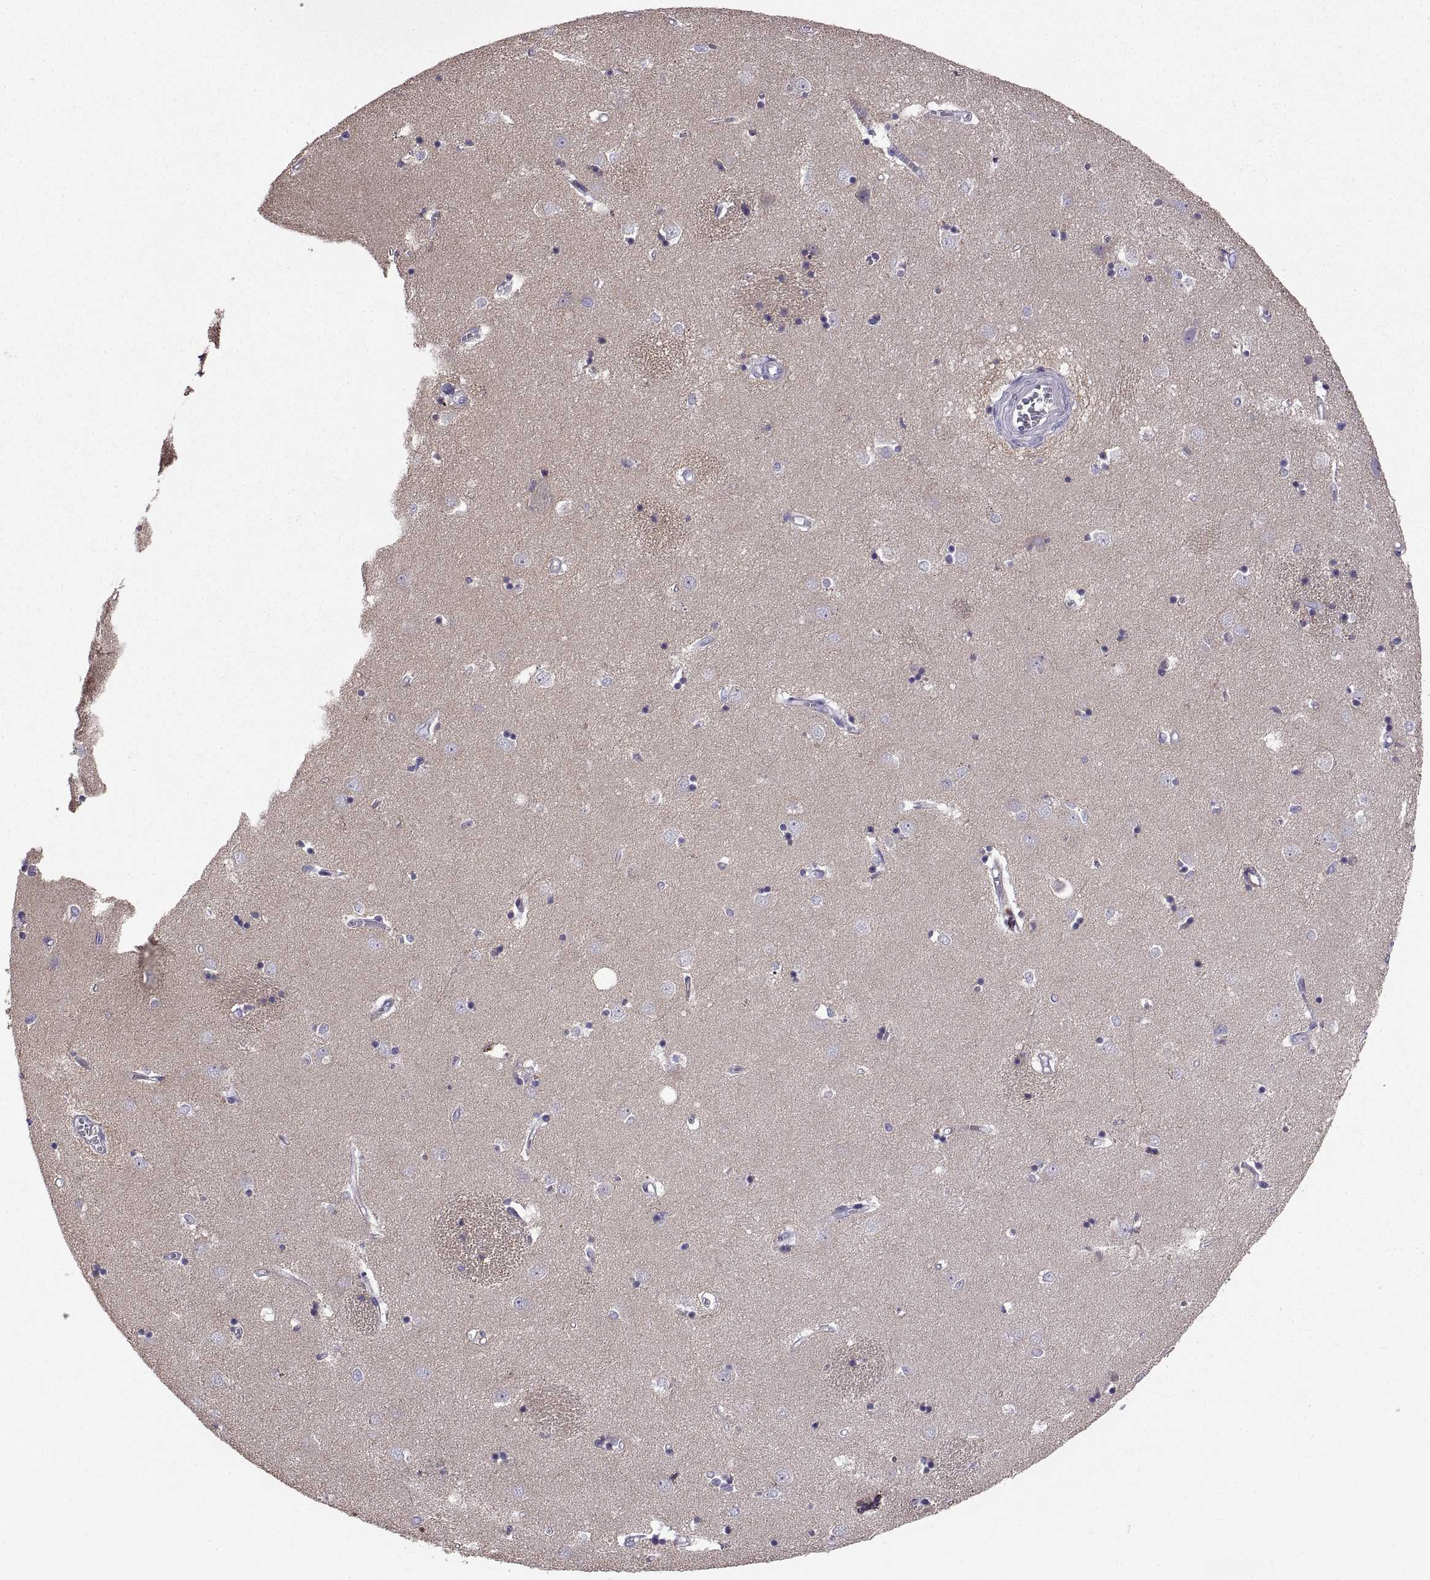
{"staining": {"intensity": "negative", "quantity": "none", "location": "none"}, "tissue": "caudate", "cell_type": "Glial cells", "image_type": "normal", "snomed": [{"axis": "morphology", "description": "Normal tissue, NOS"}, {"axis": "topography", "description": "Lateral ventricle wall"}], "caption": "This is an immunohistochemistry (IHC) image of unremarkable caudate. There is no positivity in glial cells.", "gene": "EMILIN2", "patient": {"sex": "male", "age": 54}}